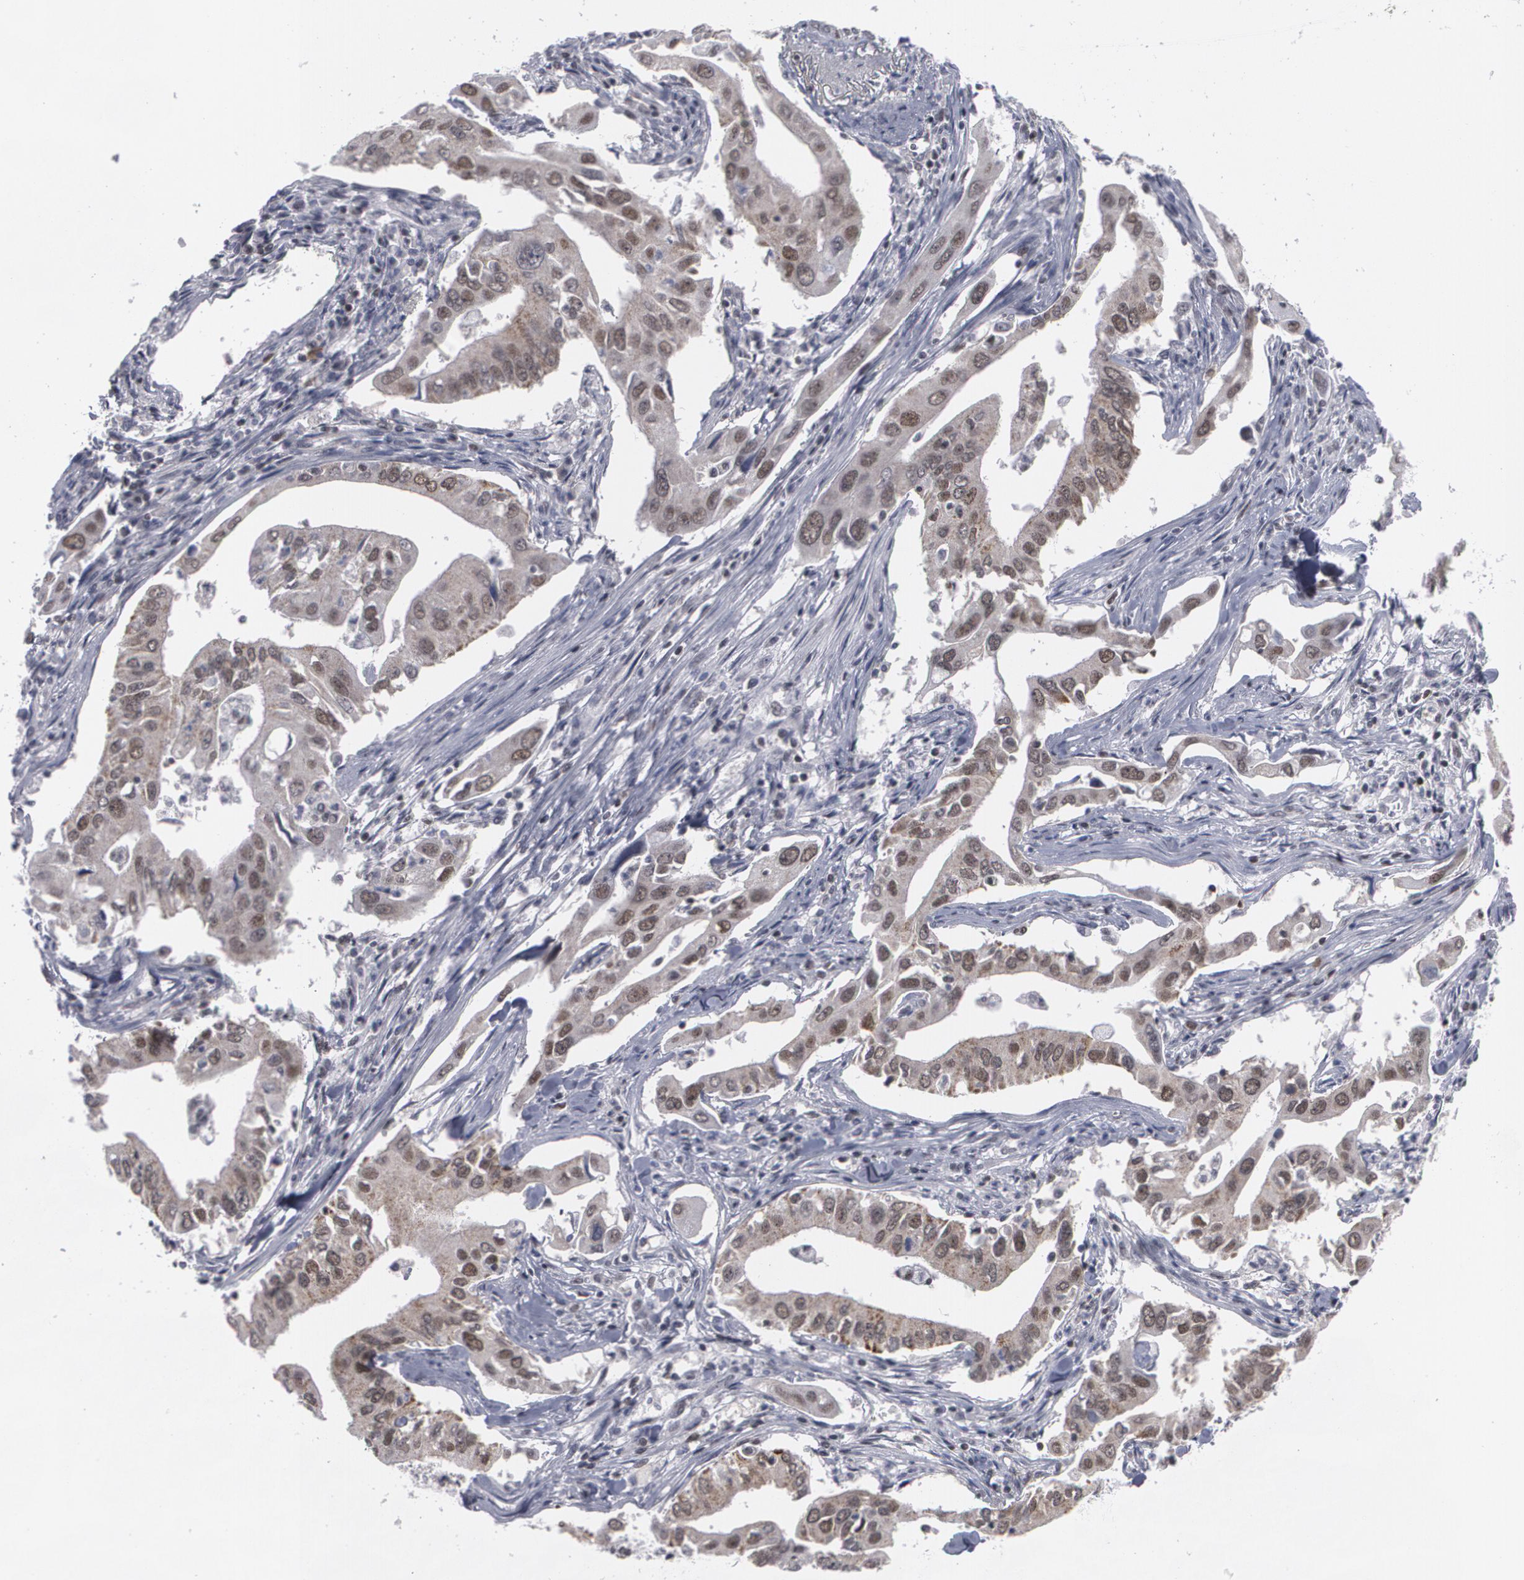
{"staining": {"intensity": "moderate", "quantity": "25%-75%", "location": "cytoplasmic/membranous,nuclear"}, "tissue": "lung cancer", "cell_type": "Tumor cells", "image_type": "cancer", "snomed": [{"axis": "morphology", "description": "Adenocarcinoma, NOS"}, {"axis": "topography", "description": "Lung"}], "caption": "Protein staining of lung cancer tissue exhibits moderate cytoplasmic/membranous and nuclear positivity in approximately 25%-75% of tumor cells.", "gene": "MCL1", "patient": {"sex": "male", "age": 48}}